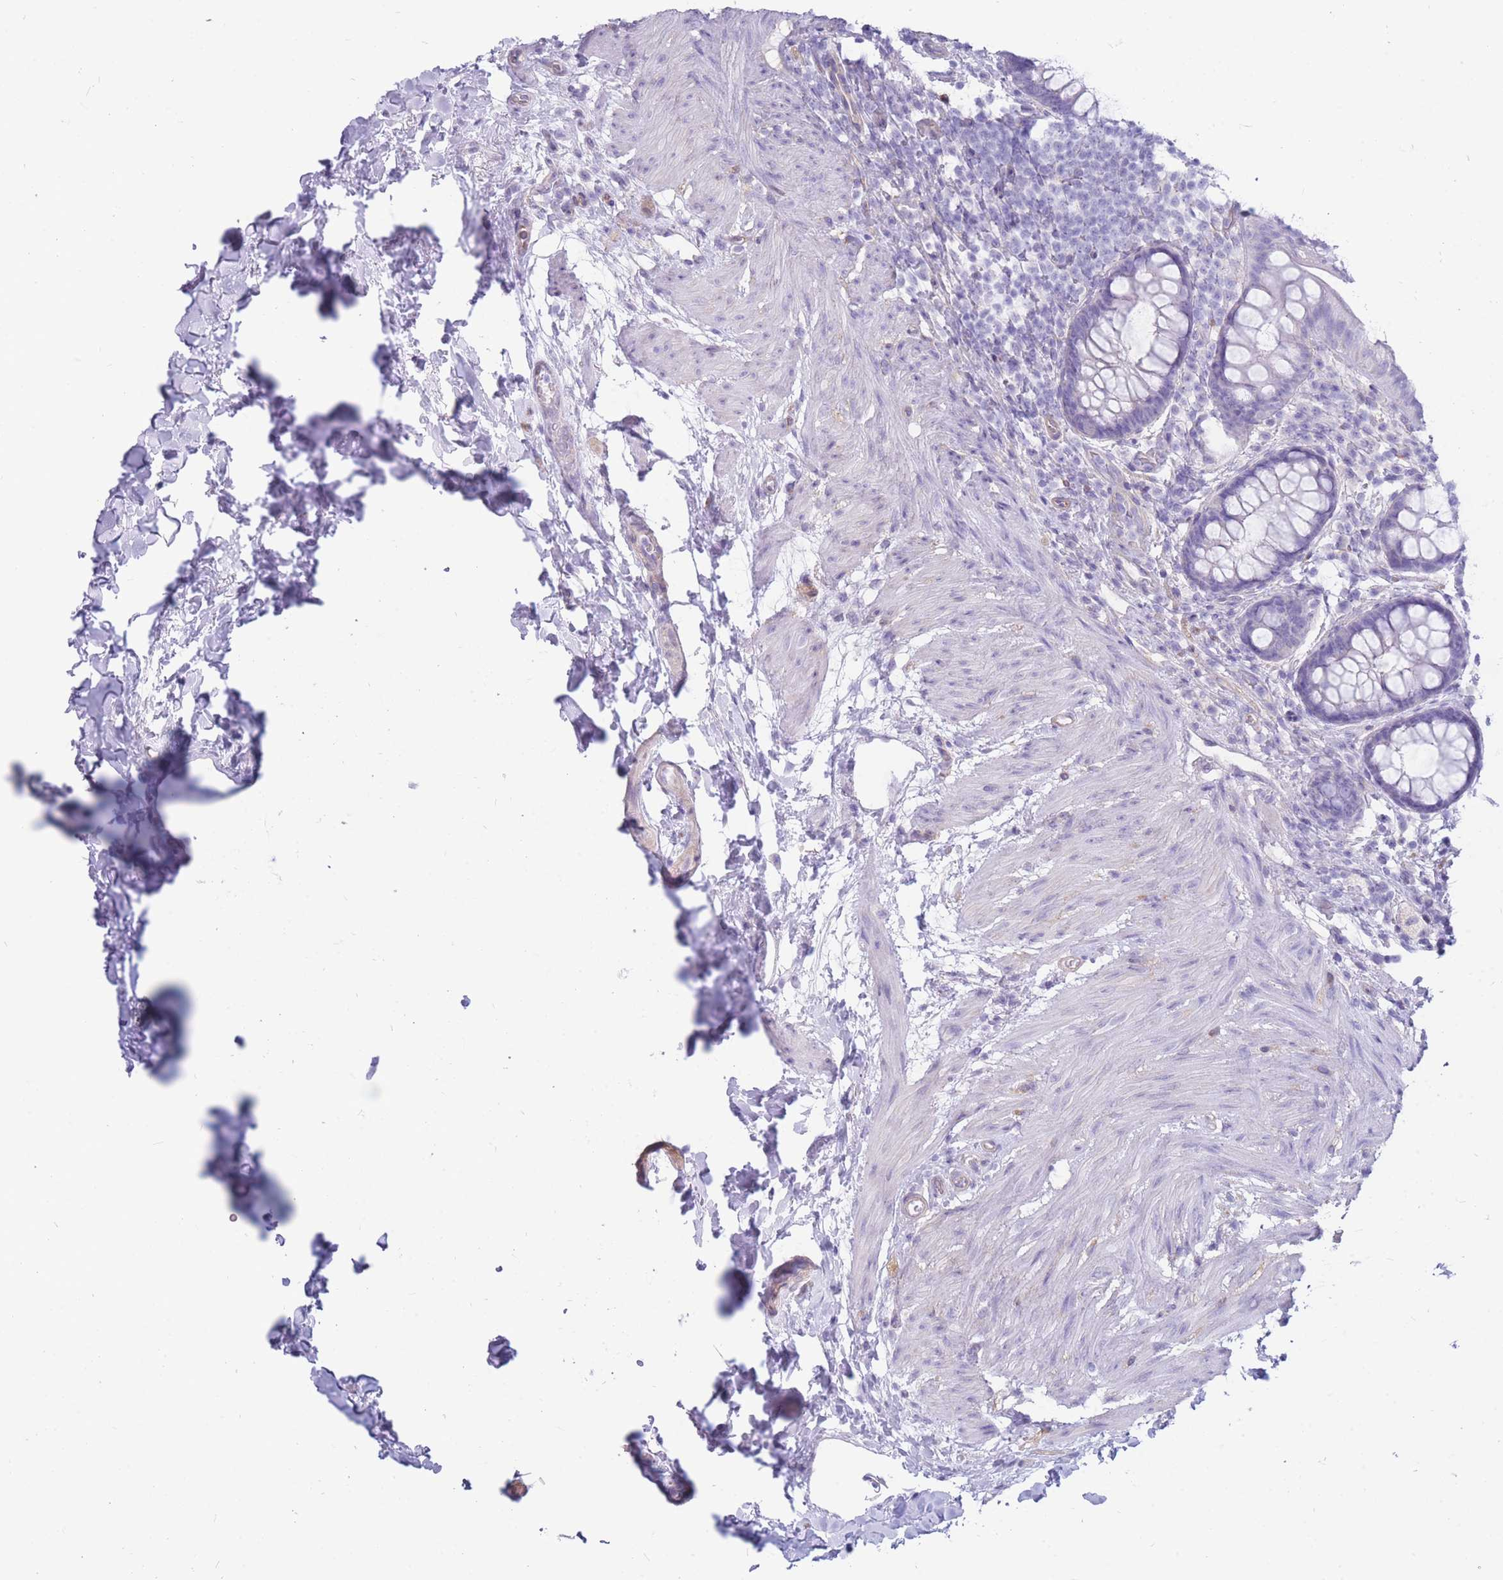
{"staining": {"intensity": "negative", "quantity": "none", "location": "none"}, "tissue": "rectum", "cell_type": "Glandular cells", "image_type": "normal", "snomed": [{"axis": "morphology", "description": "Normal tissue, NOS"}, {"axis": "topography", "description": "Rectum"}, {"axis": "topography", "description": "Peripheral nerve tissue"}], "caption": "Immunohistochemistry (IHC) of normal rectum displays no staining in glandular cells.", "gene": "MTSS2", "patient": {"sex": "female", "age": 69}}